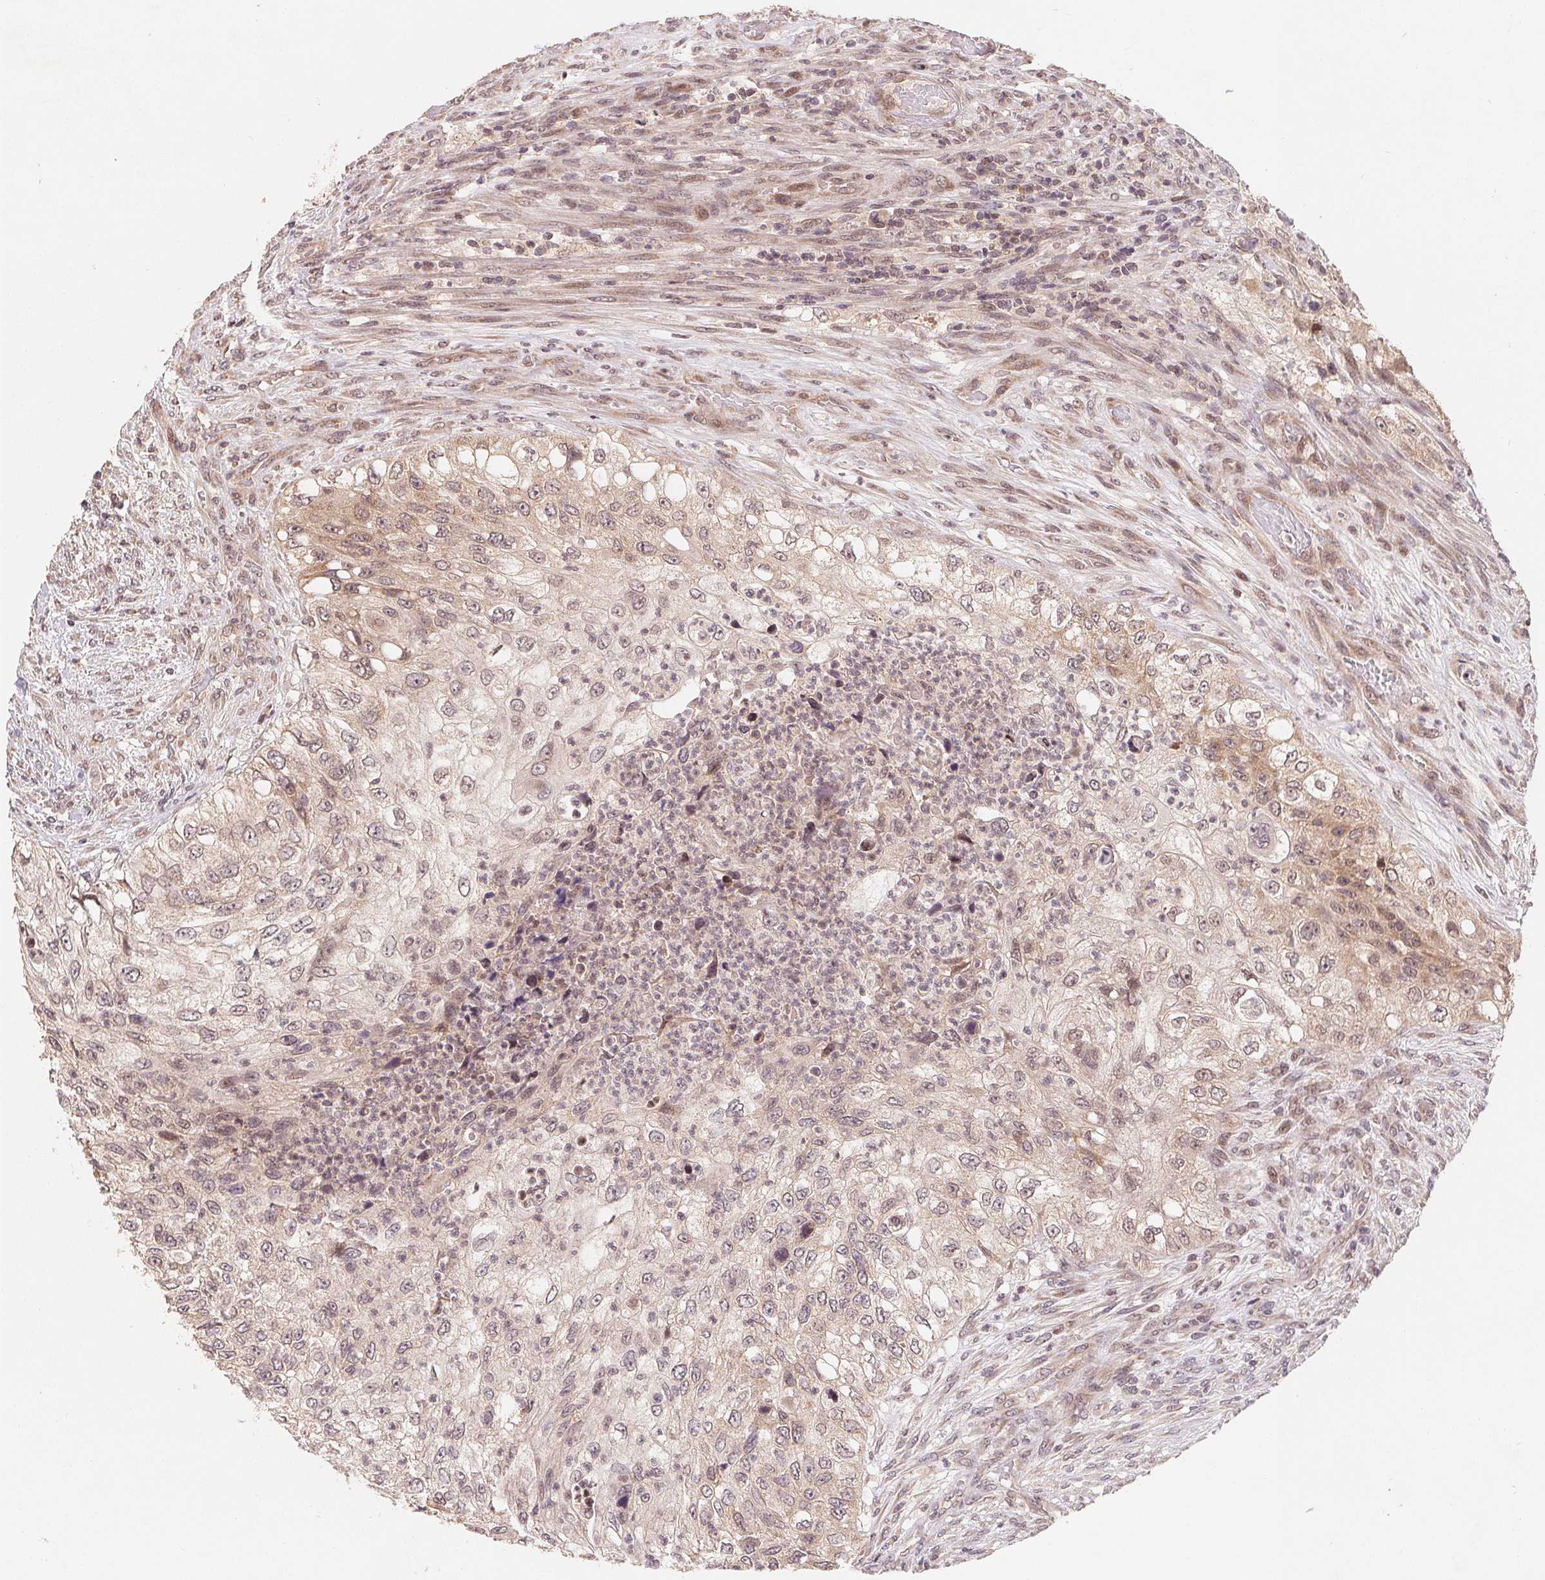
{"staining": {"intensity": "weak", "quantity": "<25%", "location": "cytoplasmic/membranous,nuclear"}, "tissue": "urothelial cancer", "cell_type": "Tumor cells", "image_type": "cancer", "snomed": [{"axis": "morphology", "description": "Urothelial carcinoma, High grade"}, {"axis": "topography", "description": "Urinary bladder"}], "caption": "IHC histopathology image of urothelial carcinoma (high-grade) stained for a protein (brown), which demonstrates no staining in tumor cells.", "gene": "HMGN3", "patient": {"sex": "female", "age": 60}}